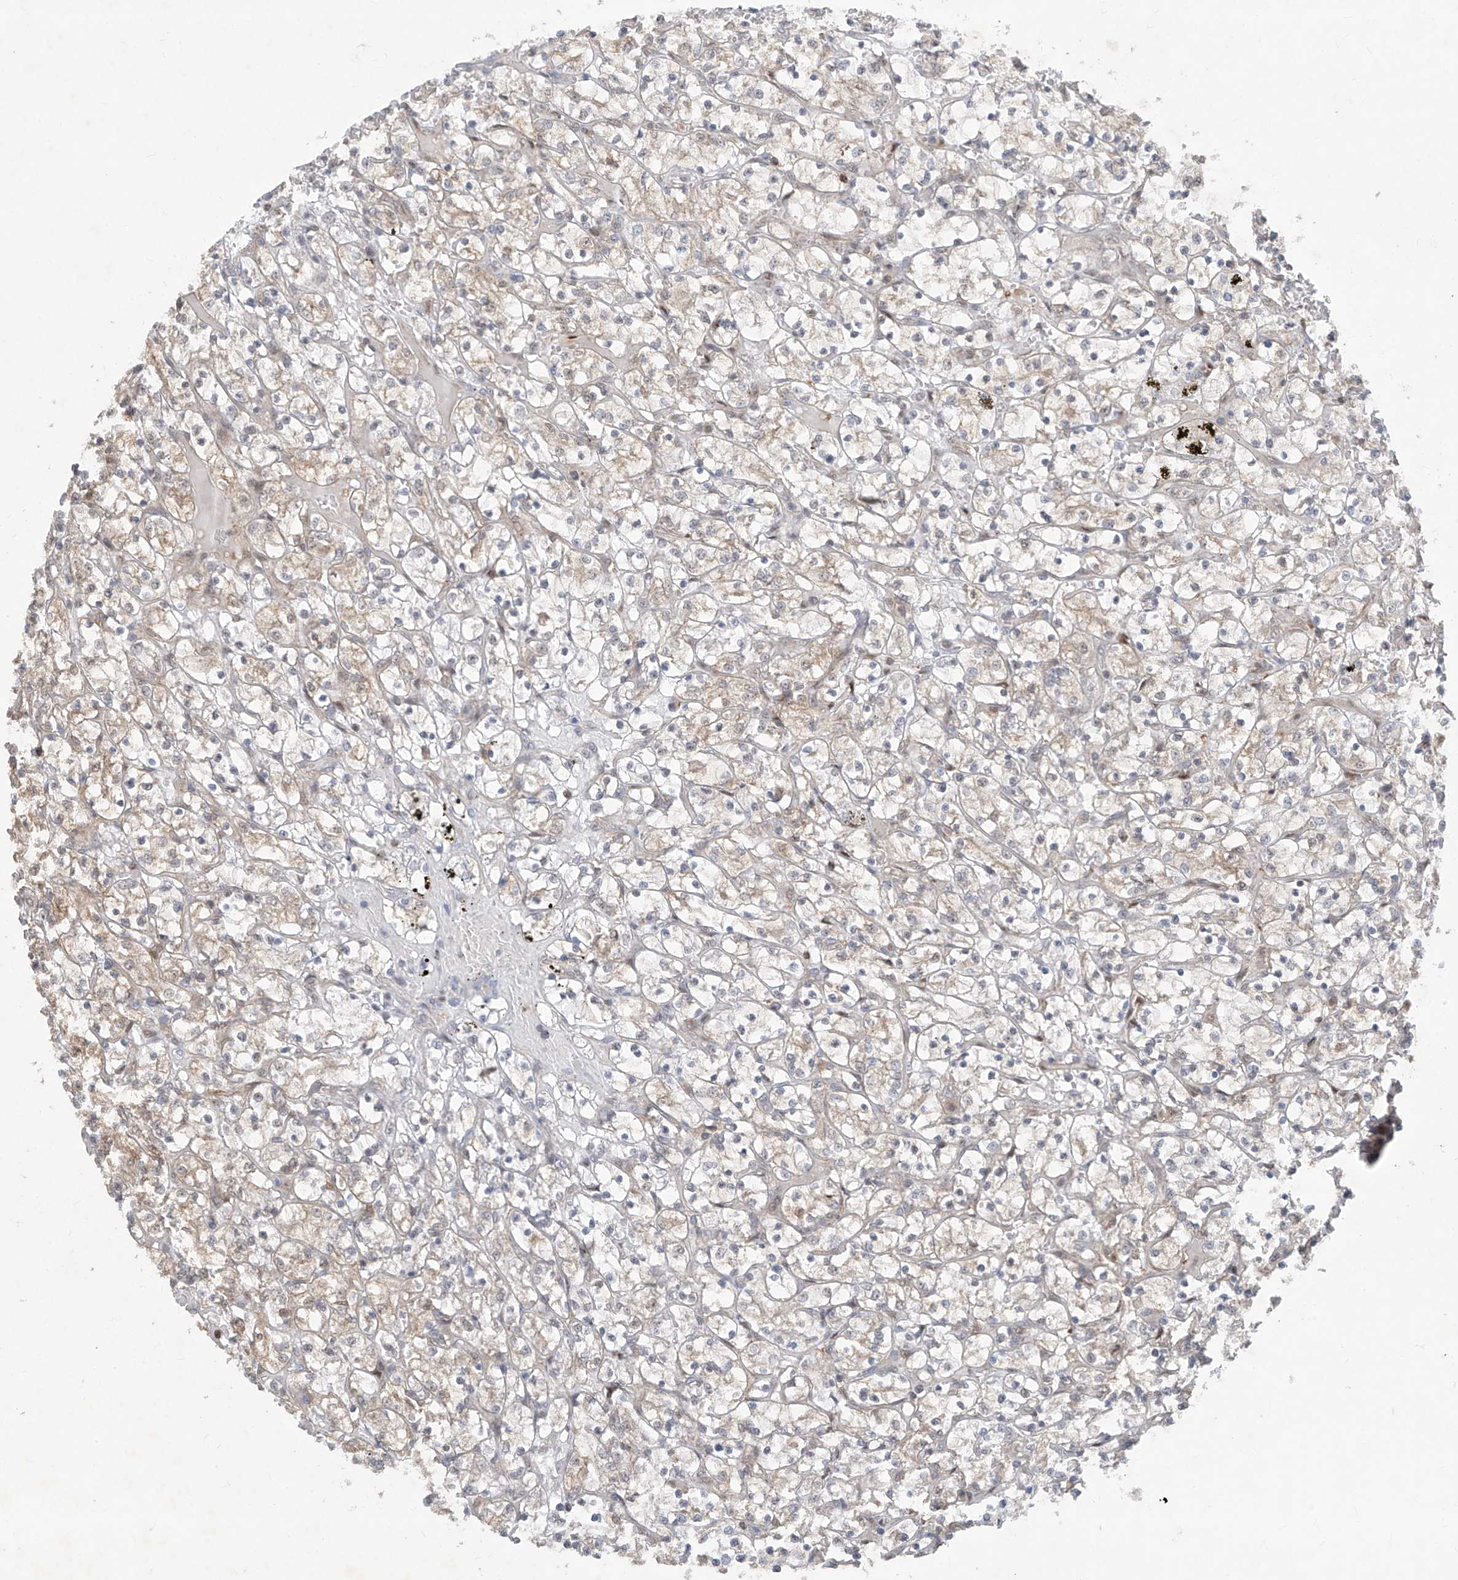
{"staining": {"intensity": "weak", "quantity": "<25%", "location": "cytoplasmic/membranous"}, "tissue": "renal cancer", "cell_type": "Tumor cells", "image_type": "cancer", "snomed": [{"axis": "morphology", "description": "Adenocarcinoma, NOS"}, {"axis": "topography", "description": "Kidney"}], "caption": "The micrograph shows no significant staining in tumor cells of renal cancer.", "gene": "ZNF358", "patient": {"sex": "female", "age": 69}}